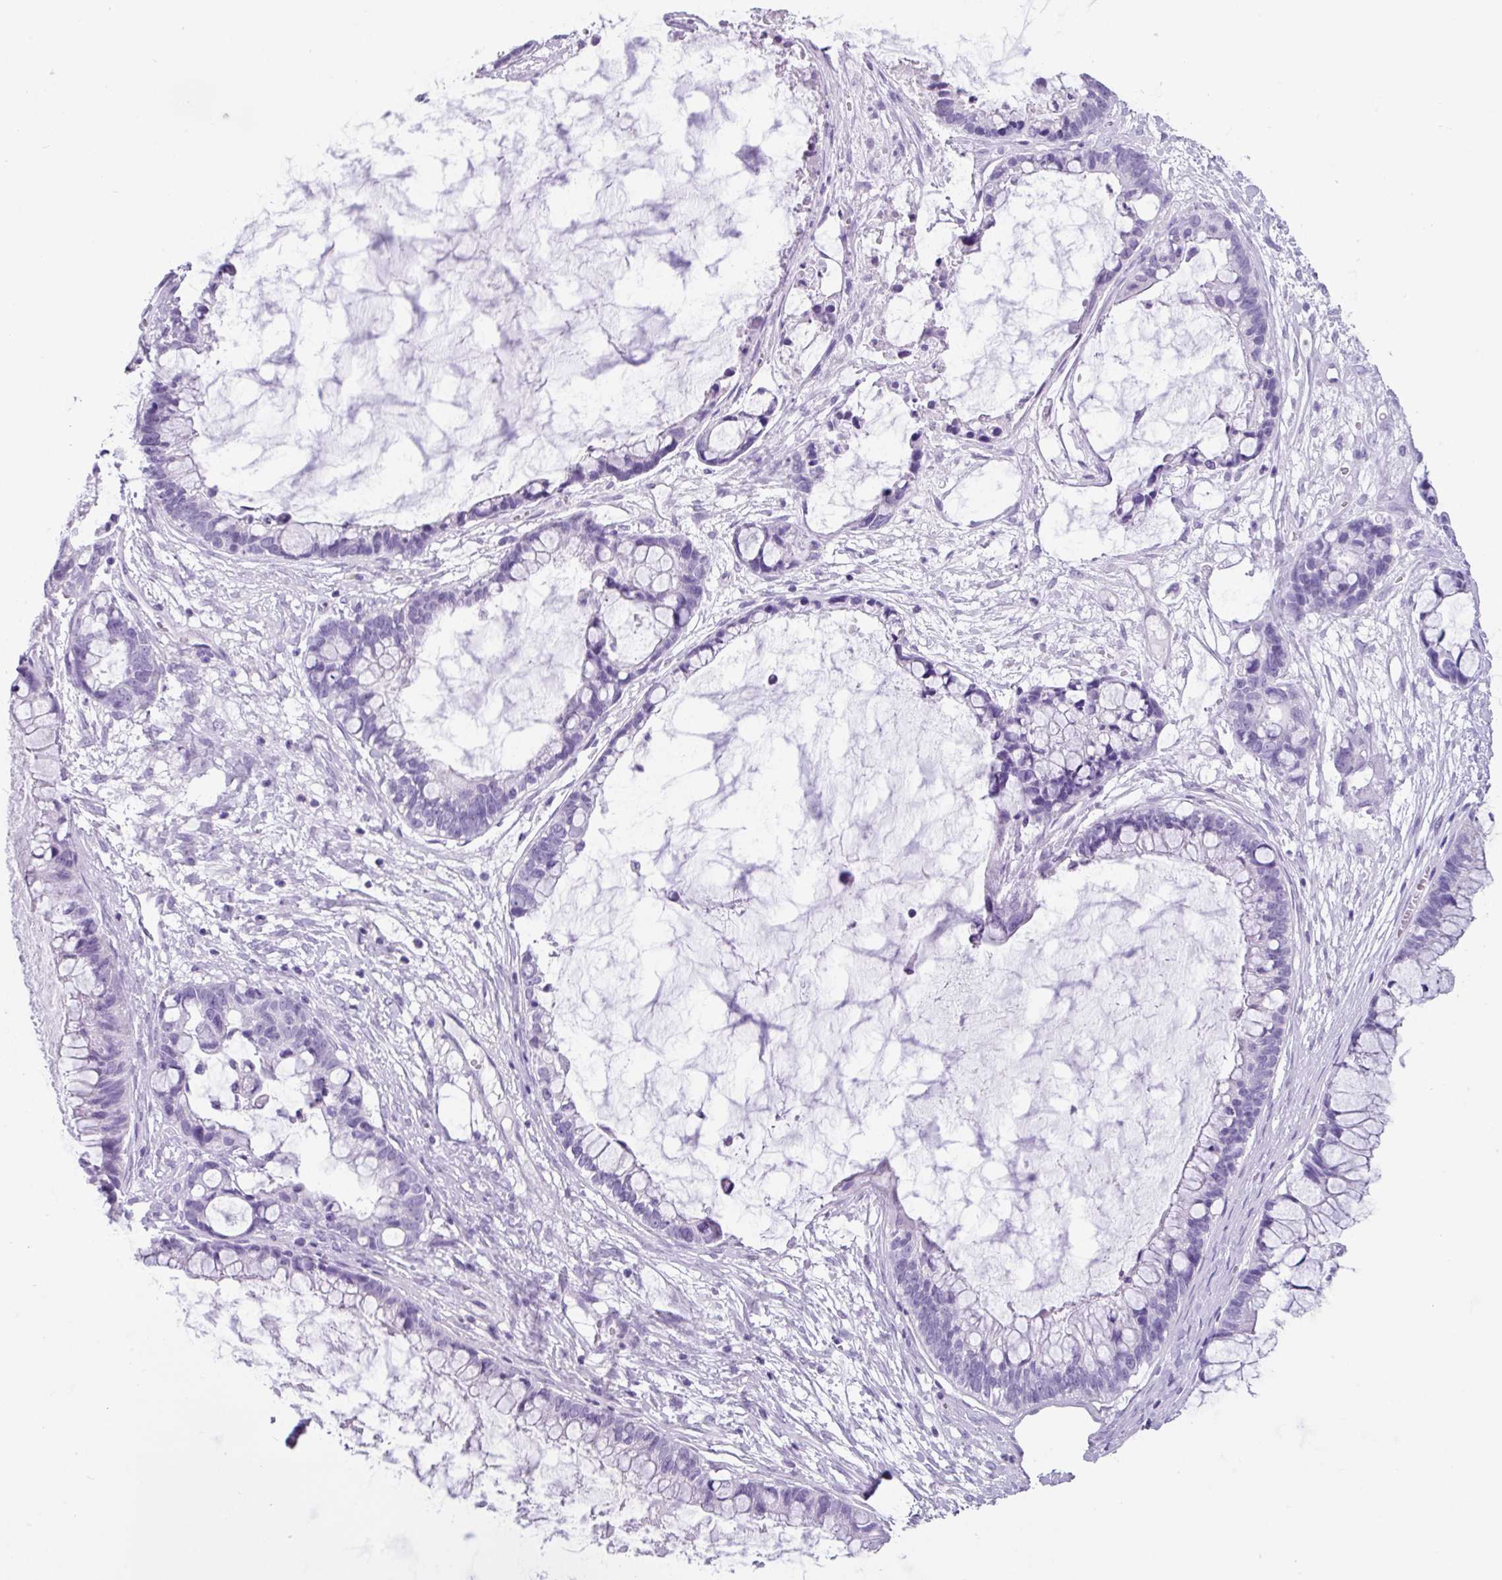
{"staining": {"intensity": "negative", "quantity": "none", "location": "none"}, "tissue": "ovarian cancer", "cell_type": "Tumor cells", "image_type": "cancer", "snomed": [{"axis": "morphology", "description": "Cystadenocarcinoma, mucinous, NOS"}, {"axis": "topography", "description": "Ovary"}], "caption": "This is a image of immunohistochemistry (IHC) staining of ovarian cancer (mucinous cystadenocarcinoma), which shows no positivity in tumor cells.", "gene": "NCCRP1", "patient": {"sex": "female", "age": 63}}